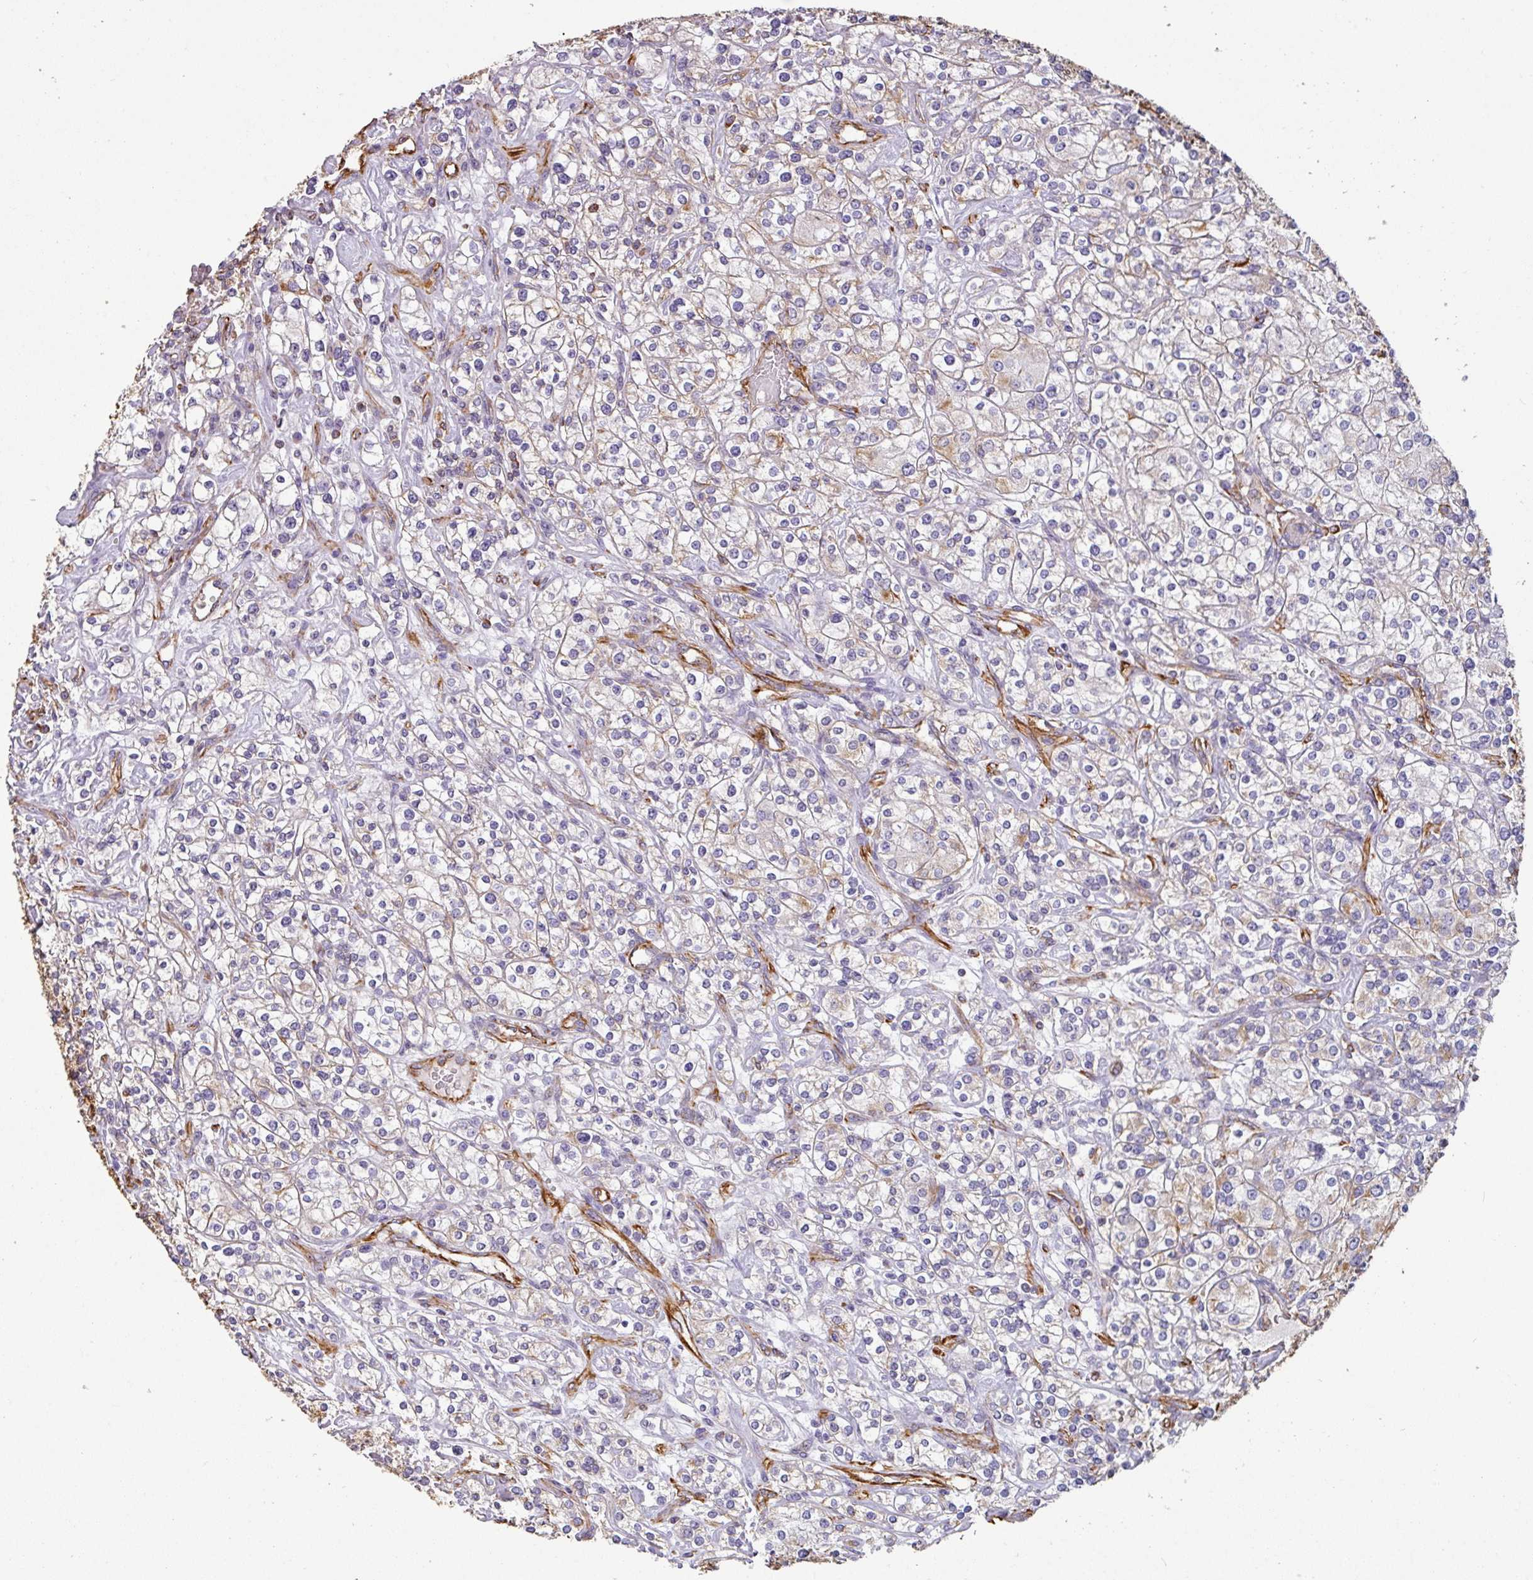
{"staining": {"intensity": "negative", "quantity": "none", "location": "none"}, "tissue": "renal cancer", "cell_type": "Tumor cells", "image_type": "cancer", "snomed": [{"axis": "morphology", "description": "Adenocarcinoma, NOS"}, {"axis": "topography", "description": "Kidney"}], "caption": "IHC image of neoplastic tissue: renal cancer stained with DAB reveals no significant protein expression in tumor cells.", "gene": "ZNF280C", "patient": {"sex": "male", "age": 77}}